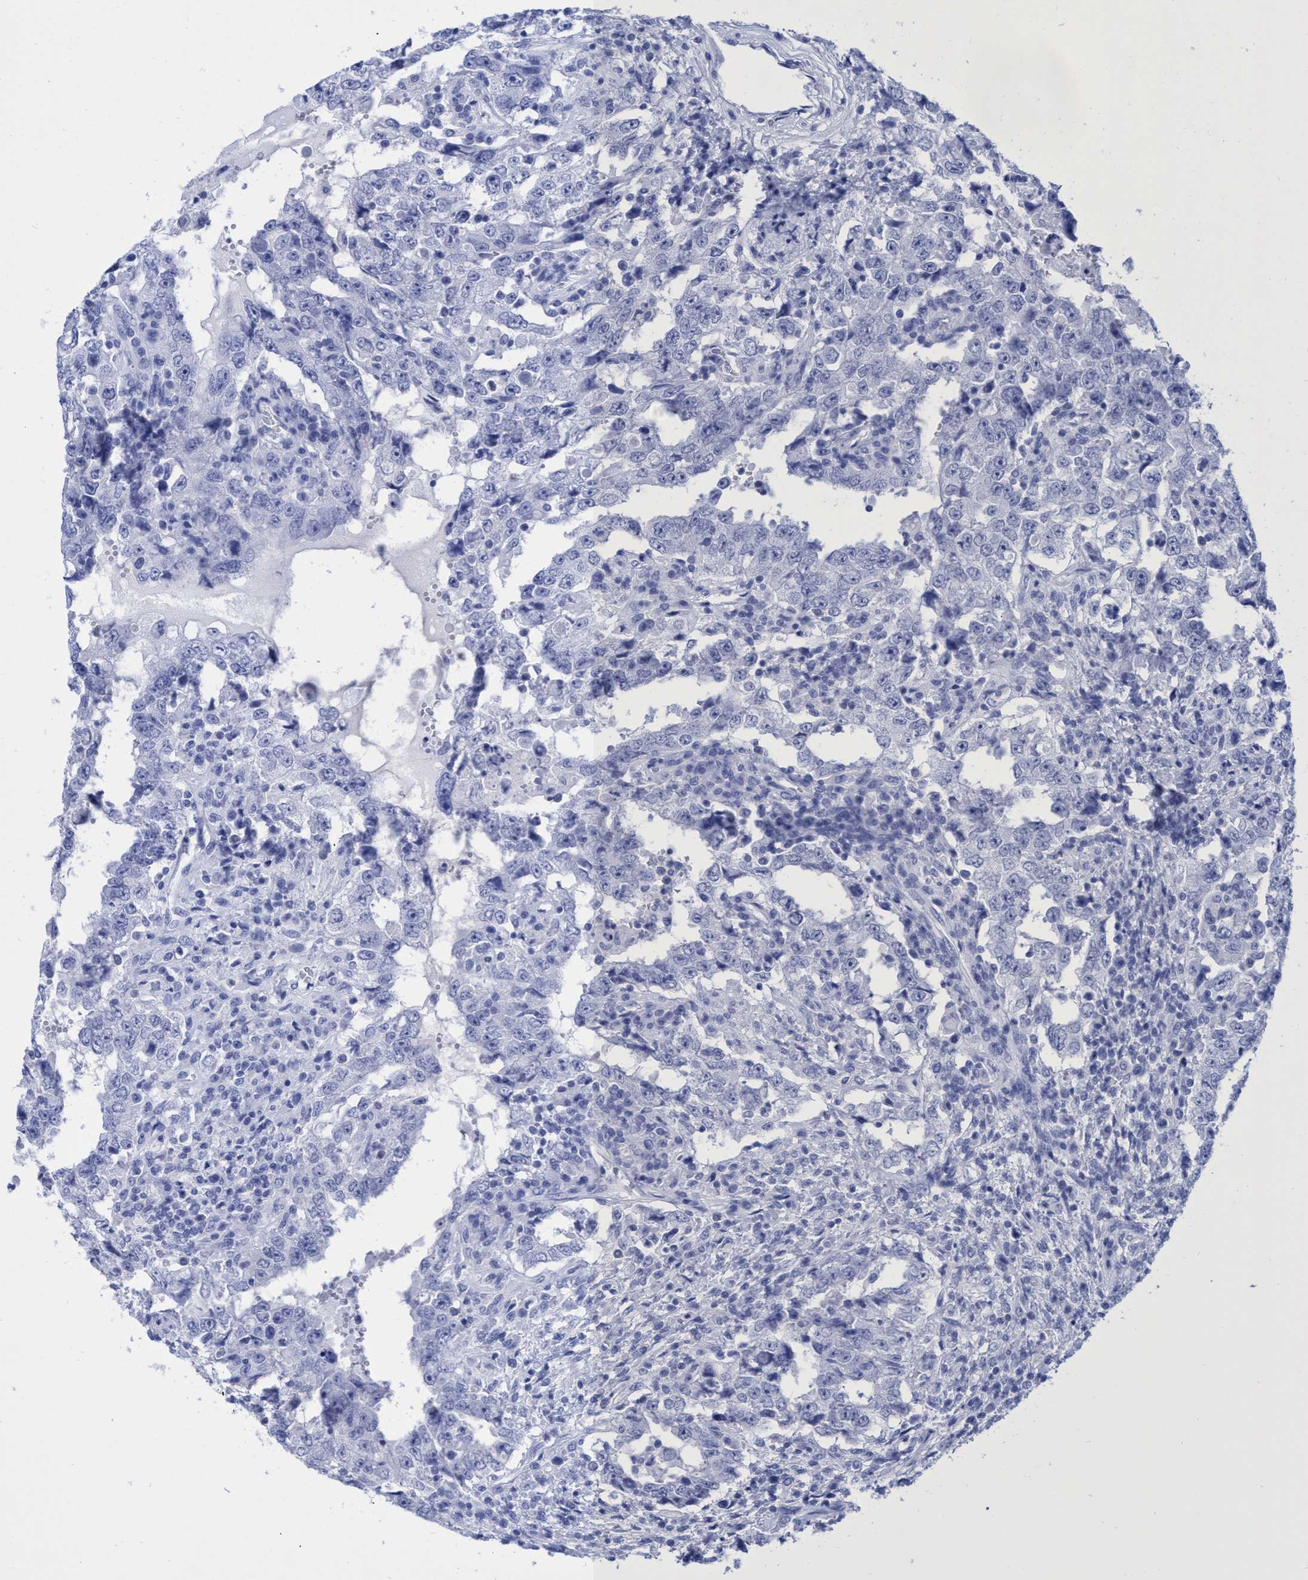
{"staining": {"intensity": "negative", "quantity": "none", "location": "none"}, "tissue": "testis cancer", "cell_type": "Tumor cells", "image_type": "cancer", "snomed": [{"axis": "morphology", "description": "Carcinoma, Embryonal, NOS"}, {"axis": "topography", "description": "Testis"}], "caption": "Tumor cells show no significant protein staining in testis cancer (embryonal carcinoma). Brightfield microscopy of immunohistochemistry (IHC) stained with DAB (brown) and hematoxylin (blue), captured at high magnification.", "gene": "INSL6", "patient": {"sex": "male", "age": 26}}